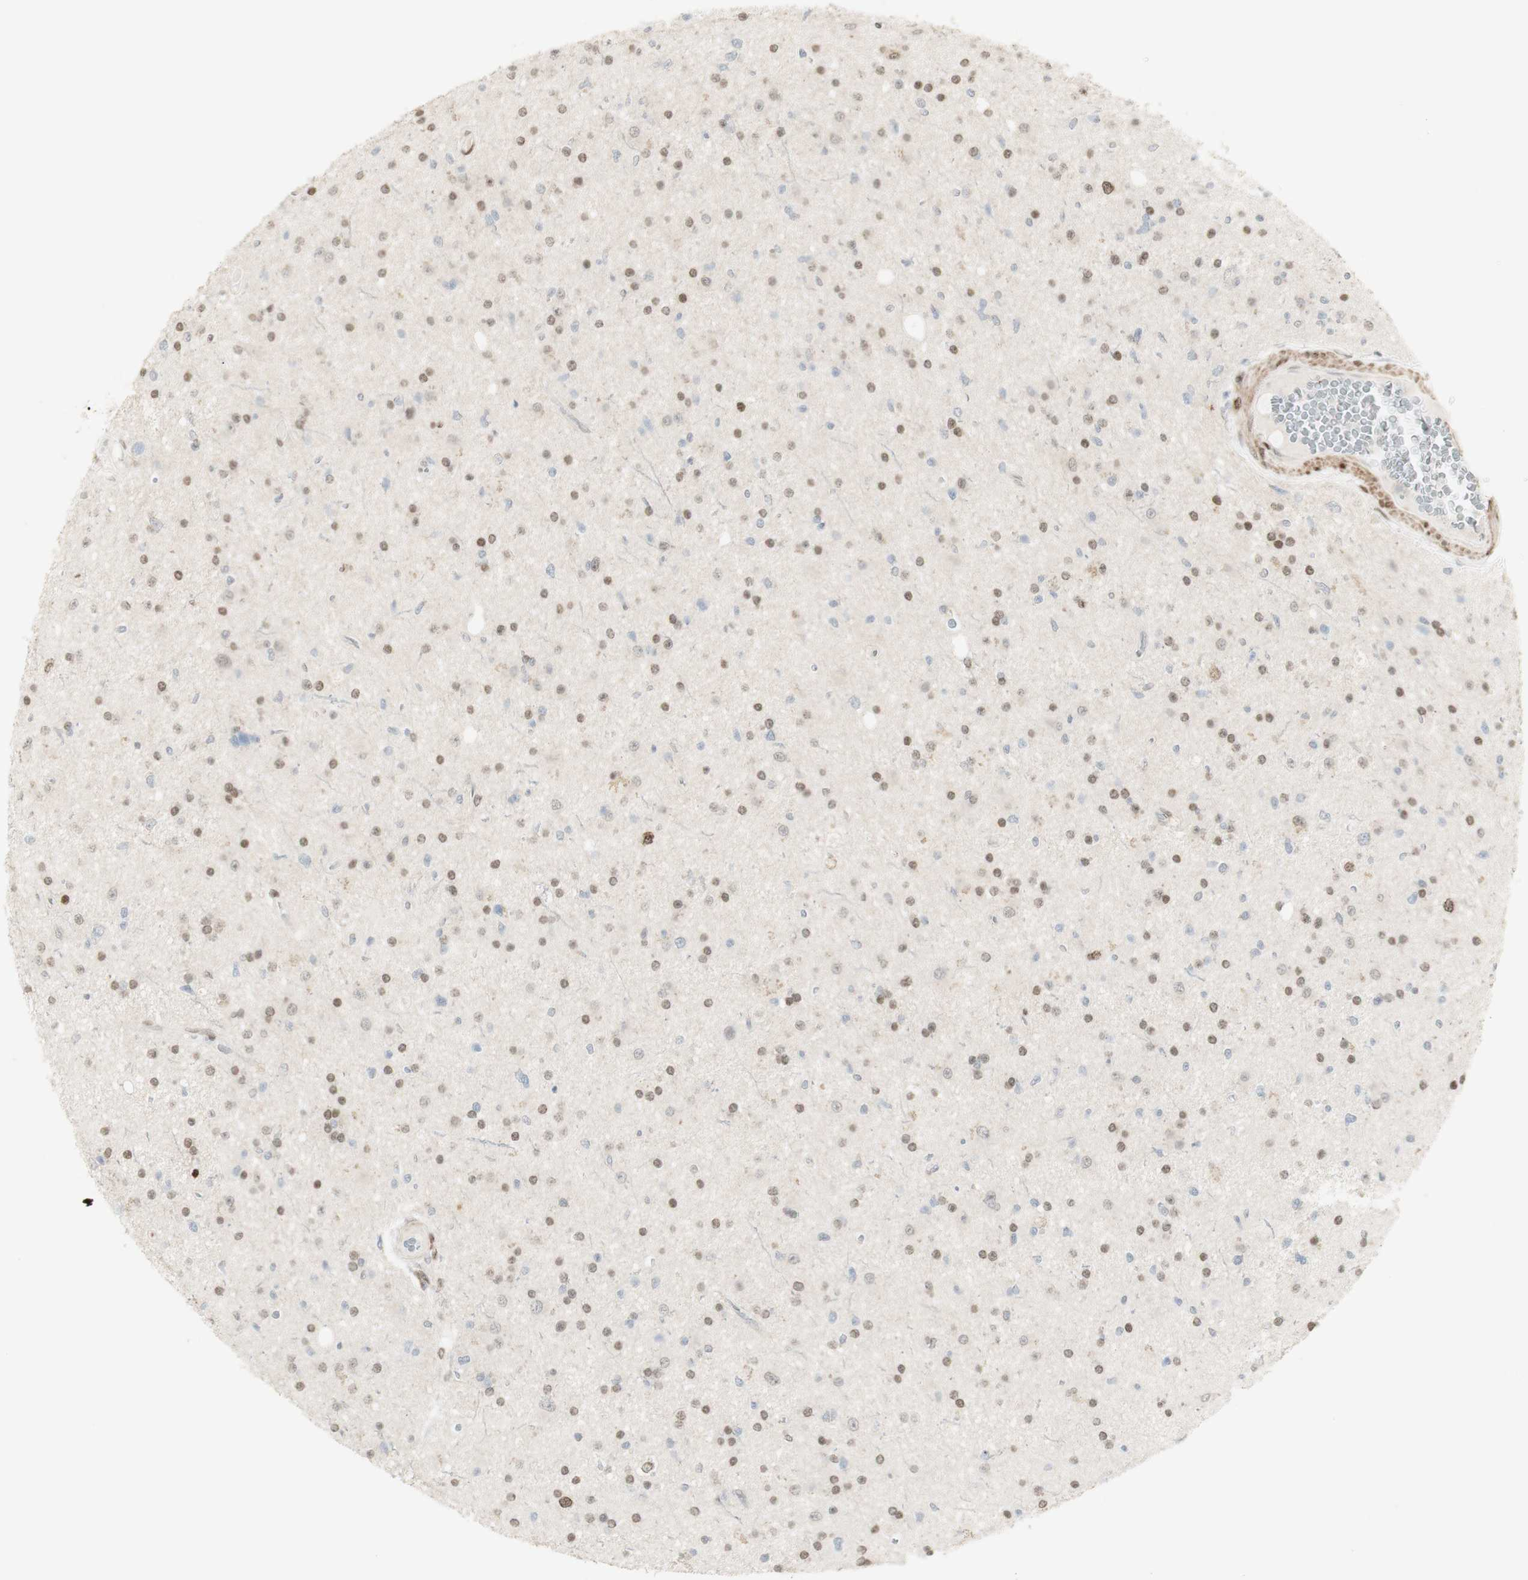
{"staining": {"intensity": "strong", "quantity": "25%-75%", "location": "nuclear"}, "tissue": "glioma", "cell_type": "Tumor cells", "image_type": "cancer", "snomed": [{"axis": "morphology", "description": "Glioma, malignant, High grade"}, {"axis": "topography", "description": "Brain"}], "caption": "Tumor cells demonstrate high levels of strong nuclear staining in about 25%-75% of cells in glioma. The staining was performed using DAB, with brown indicating positive protein expression. Nuclei are stained blue with hematoxylin.", "gene": "C1orf116", "patient": {"sex": "male", "age": 33}}